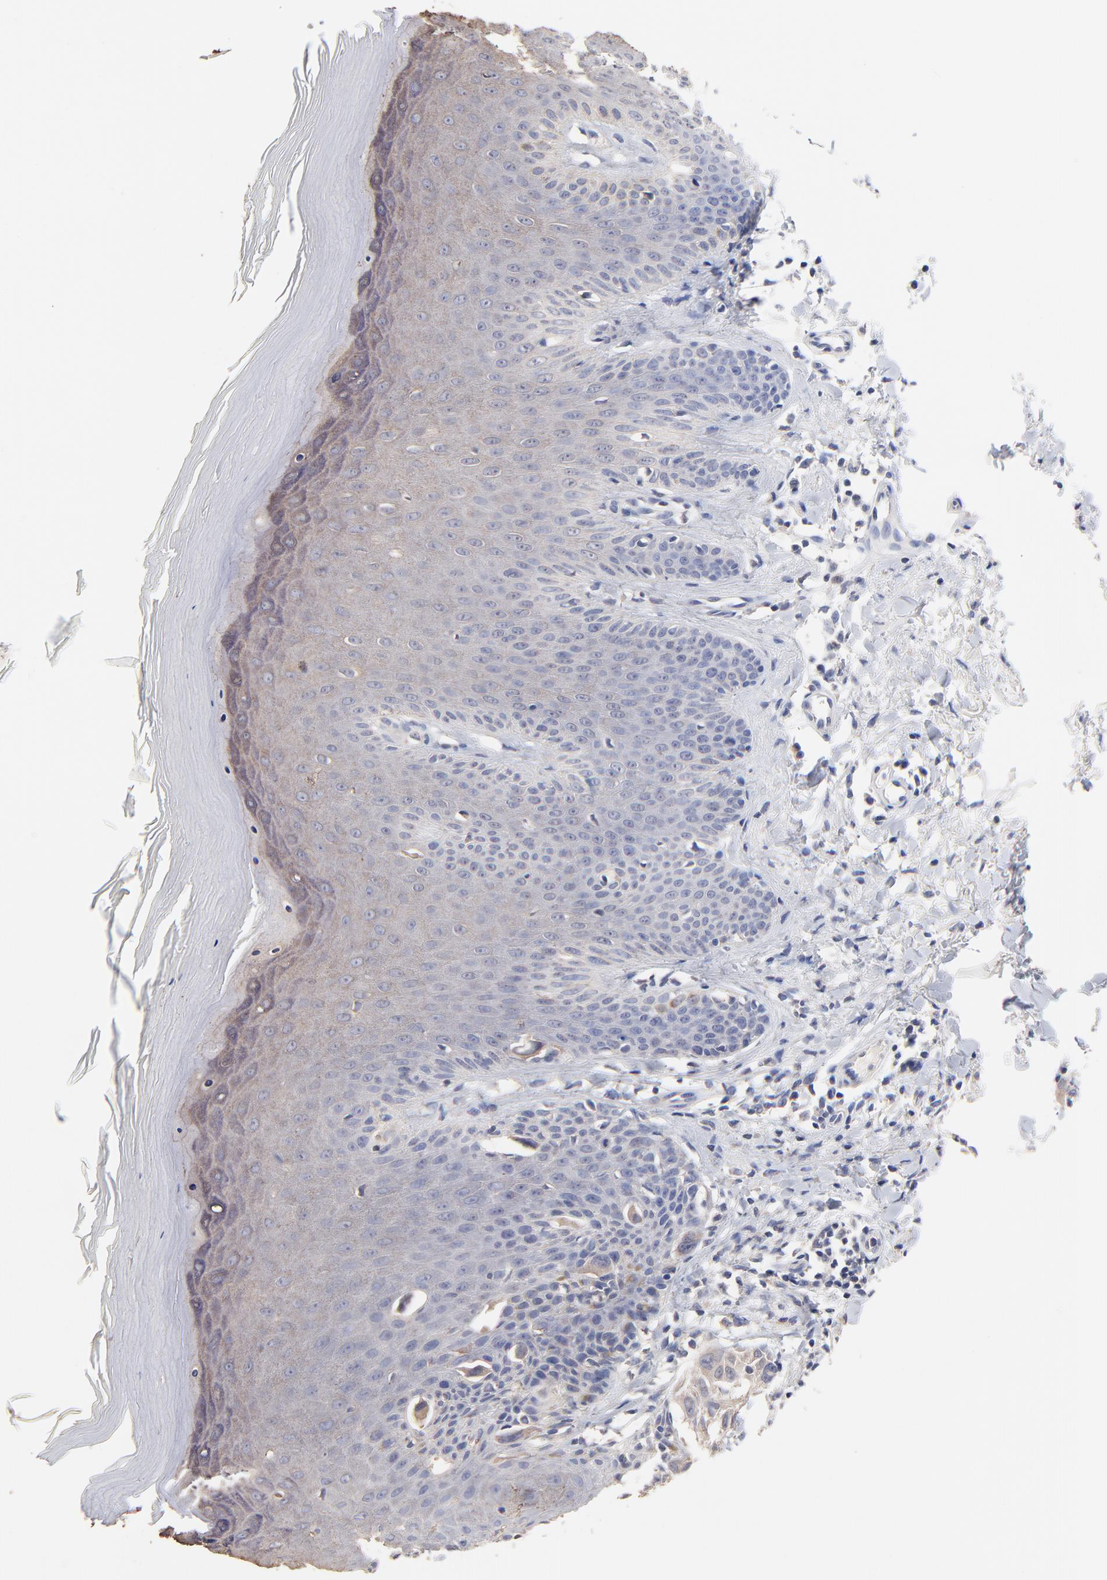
{"staining": {"intensity": "weak", "quantity": "25%-75%", "location": "cytoplasmic/membranous"}, "tissue": "melanoma", "cell_type": "Tumor cells", "image_type": "cancer", "snomed": [{"axis": "morphology", "description": "Malignant melanoma, NOS"}, {"axis": "topography", "description": "Skin"}], "caption": "Protein staining of melanoma tissue displays weak cytoplasmic/membranous positivity in approximately 25%-75% of tumor cells.", "gene": "TWNK", "patient": {"sex": "female", "age": 77}}